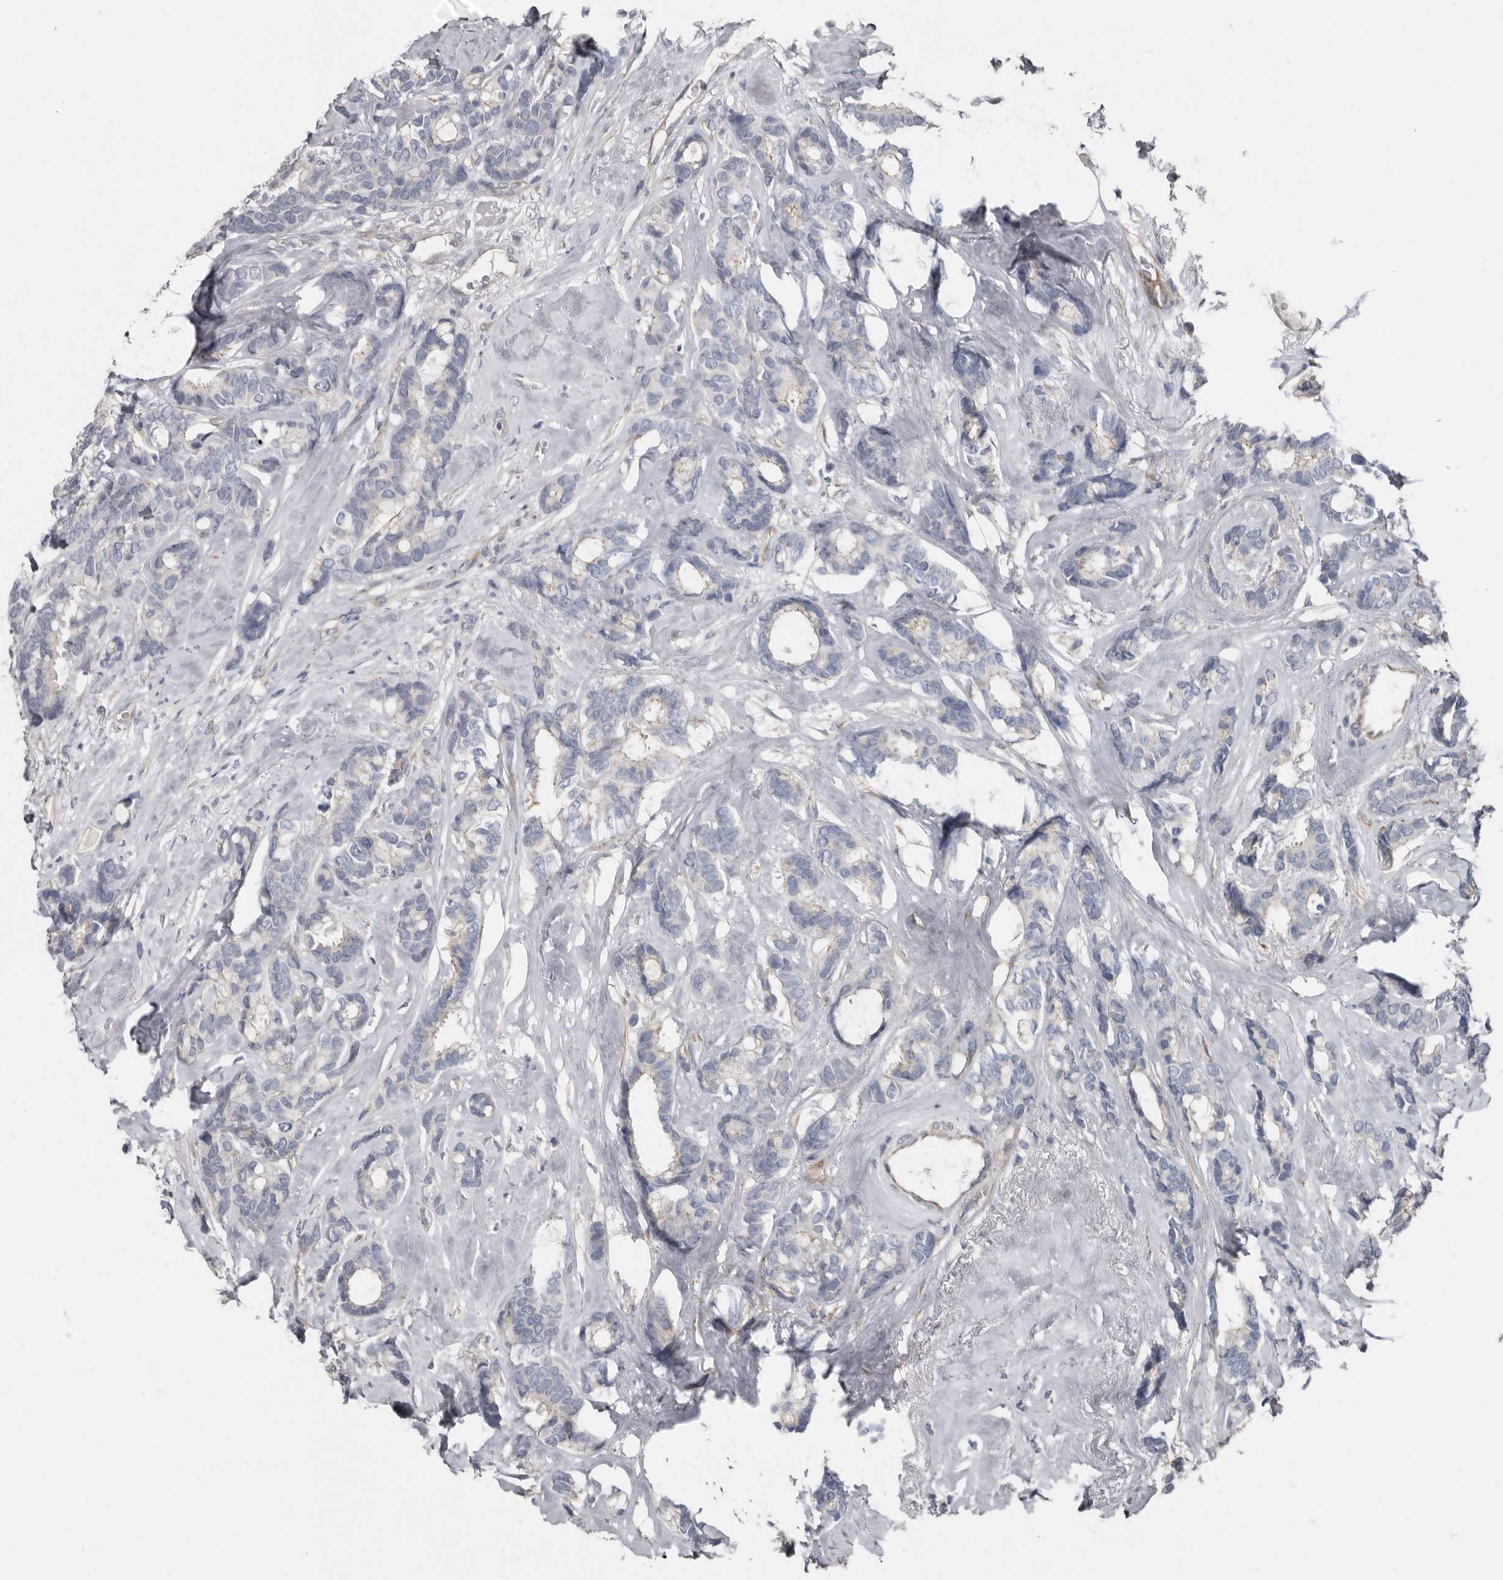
{"staining": {"intensity": "negative", "quantity": "none", "location": "none"}, "tissue": "breast cancer", "cell_type": "Tumor cells", "image_type": "cancer", "snomed": [{"axis": "morphology", "description": "Duct carcinoma"}, {"axis": "topography", "description": "Breast"}], "caption": "The histopathology image shows no staining of tumor cells in breast cancer (infiltrating ductal carcinoma).", "gene": "ZNF114", "patient": {"sex": "female", "age": 87}}